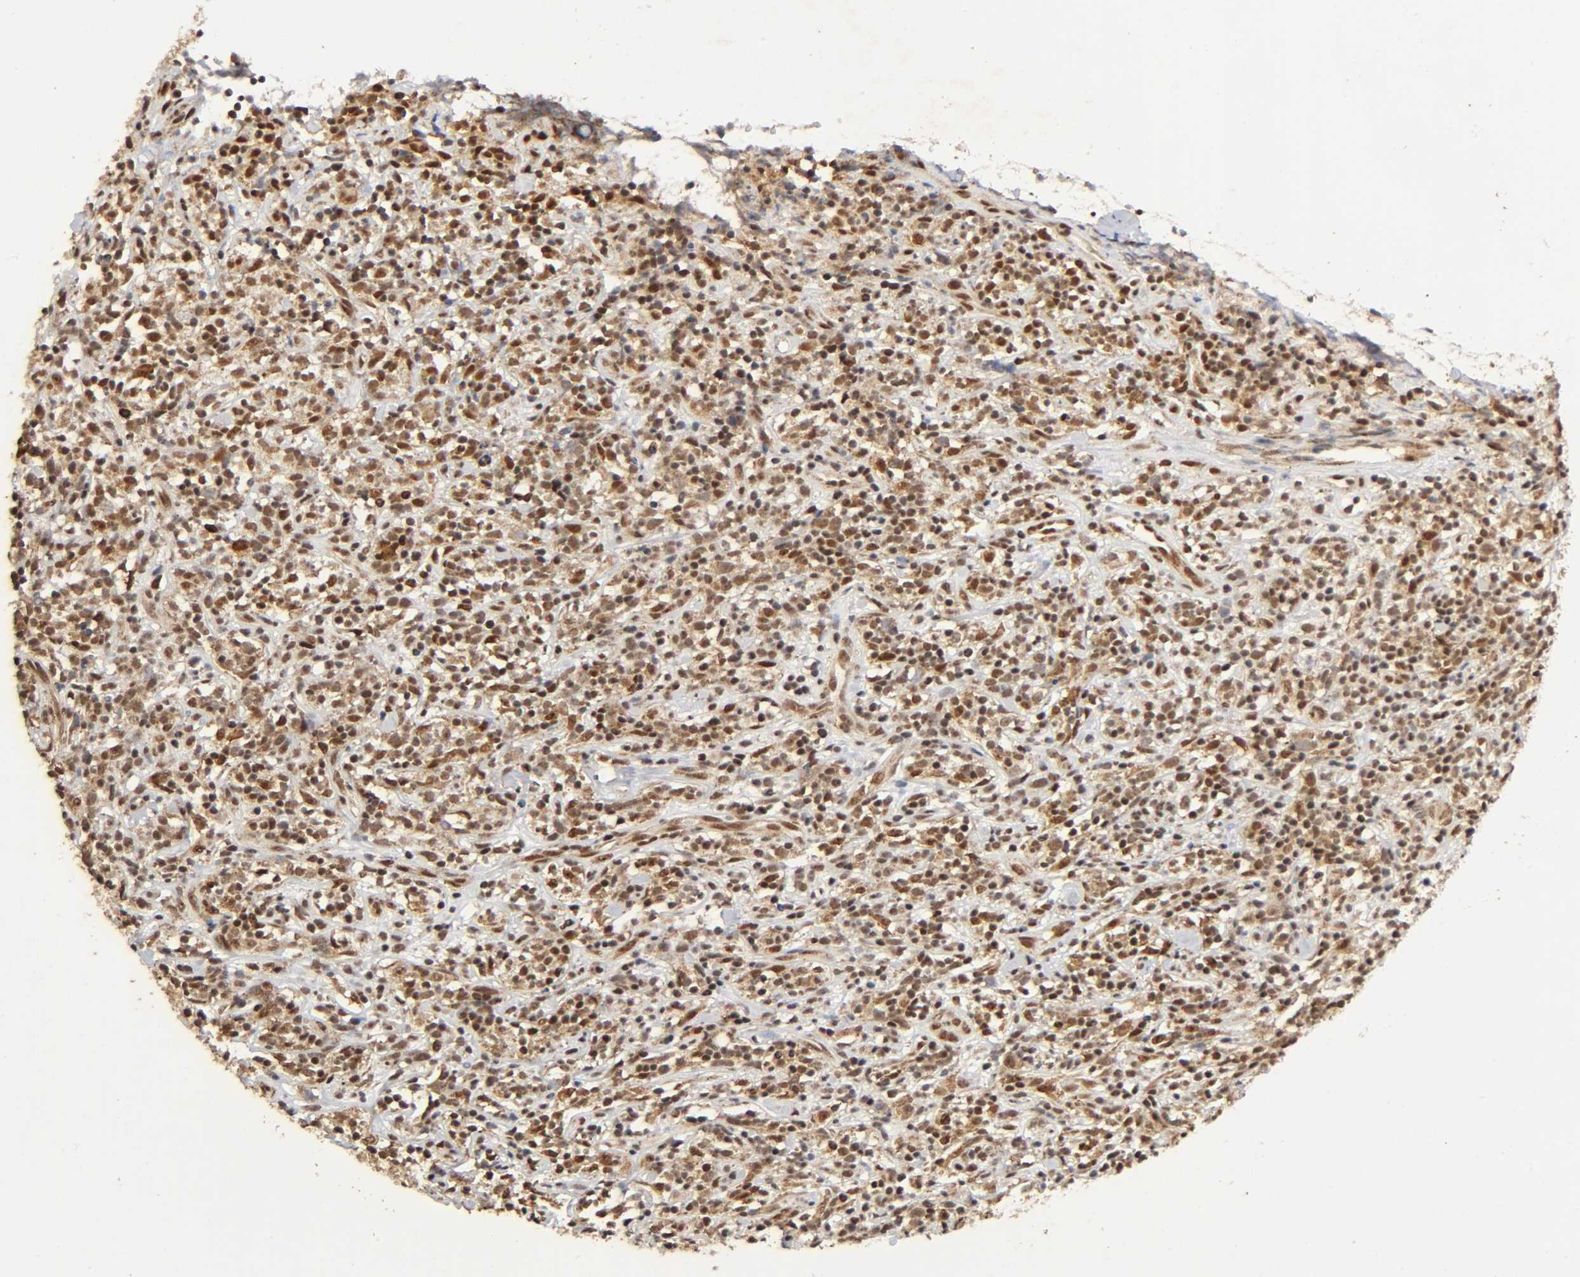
{"staining": {"intensity": "strong", "quantity": ">75%", "location": "cytoplasmic/membranous,nuclear"}, "tissue": "lymphoma", "cell_type": "Tumor cells", "image_type": "cancer", "snomed": [{"axis": "morphology", "description": "Malignant lymphoma, non-Hodgkin's type, High grade"}, {"axis": "topography", "description": "Lymph node"}], "caption": "Protein expression analysis of lymphoma demonstrates strong cytoplasmic/membranous and nuclear staining in about >75% of tumor cells.", "gene": "RNF122", "patient": {"sex": "female", "age": 73}}